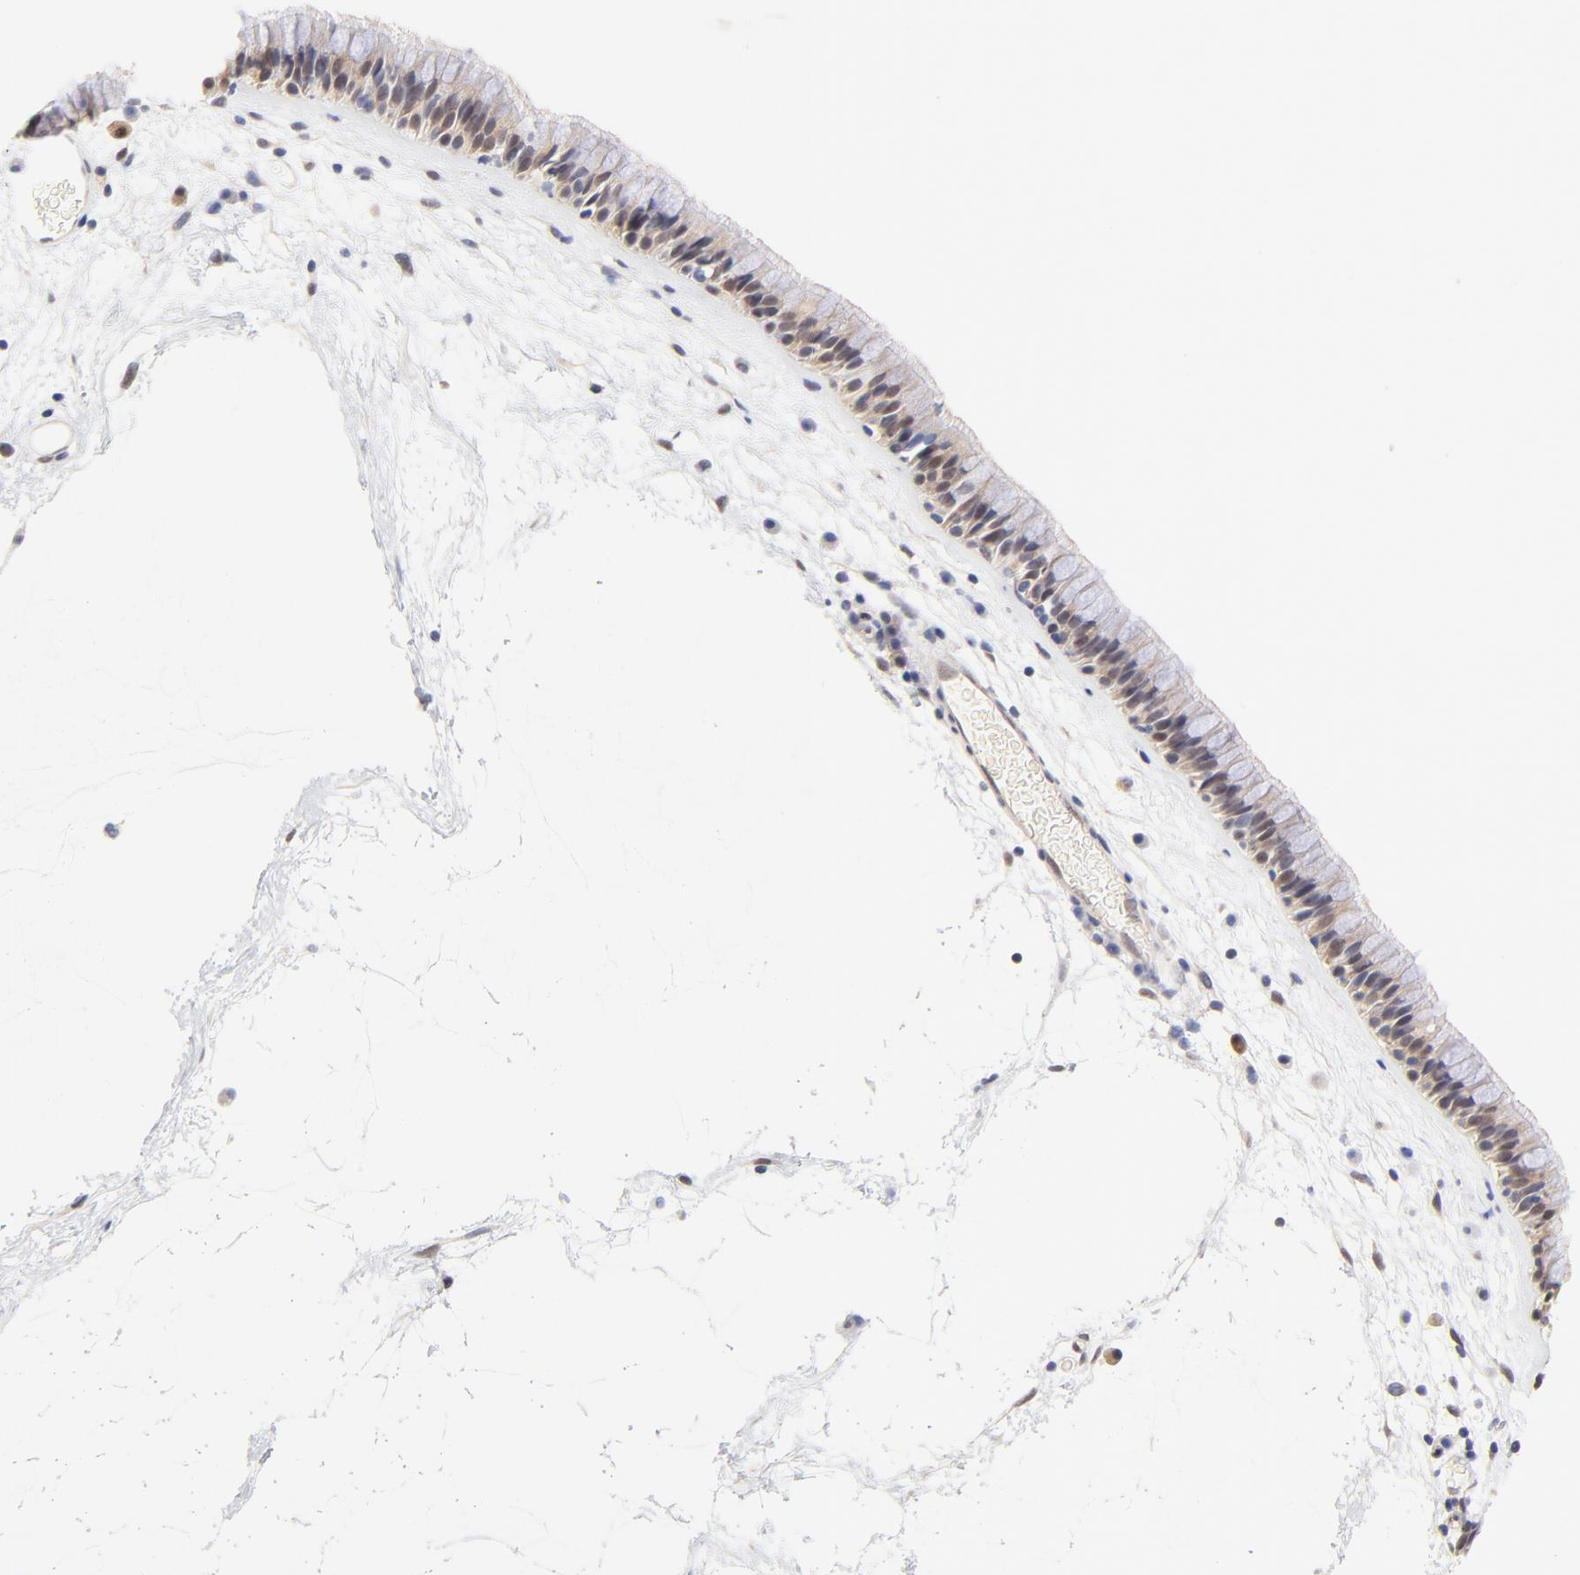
{"staining": {"intensity": "weak", "quantity": ">75%", "location": "cytoplasmic/membranous,nuclear"}, "tissue": "nasopharynx", "cell_type": "Respiratory epithelial cells", "image_type": "normal", "snomed": [{"axis": "morphology", "description": "Normal tissue, NOS"}, {"axis": "morphology", "description": "Inflammation, NOS"}, {"axis": "topography", "description": "Nasopharynx"}], "caption": "This micrograph shows immunohistochemistry (IHC) staining of normal human nasopharynx, with low weak cytoplasmic/membranous,nuclear expression in about >75% of respiratory epithelial cells.", "gene": "TXNL1", "patient": {"sex": "male", "age": 48}}